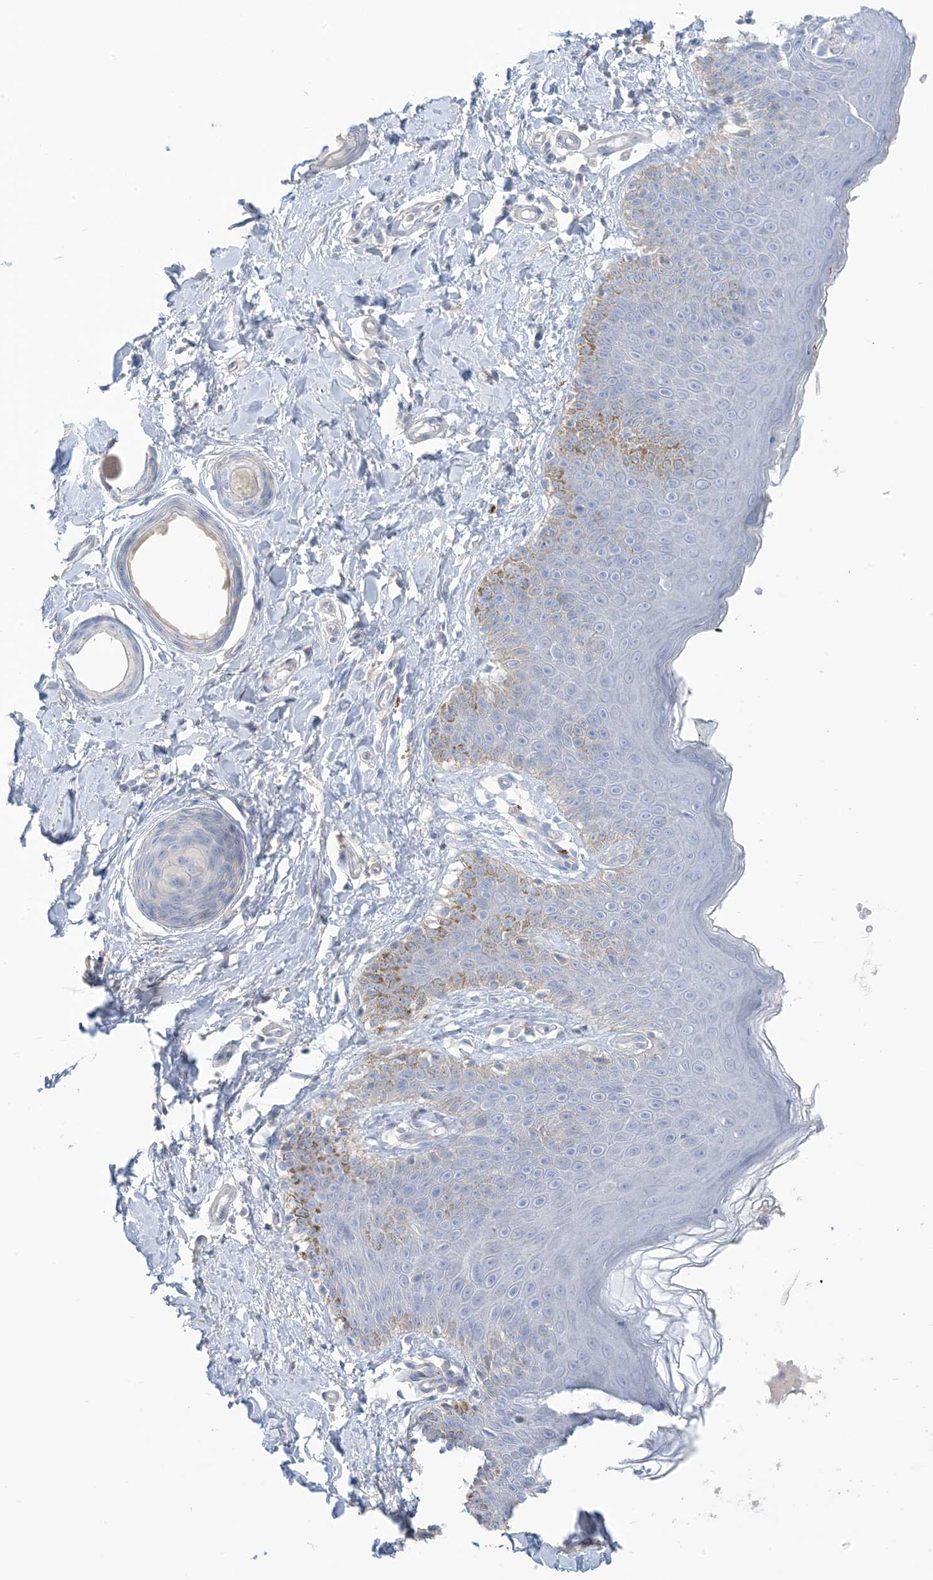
{"staining": {"intensity": "weak", "quantity": "<25%", "location": "cytoplasmic/membranous"}, "tissue": "skin", "cell_type": "Epidermal cells", "image_type": "normal", "snomed": [{"axis": "morphology", "description": "Normal tissue, NOS"}, {"axis": "topography", "description": "Vulva"}], "caption": "This is an IHC photomicrograph of benign skin. There is no expression in epidermal cells.", "gene": "MTHFD2L", "patient": {"sex": "female", "age": 66}}